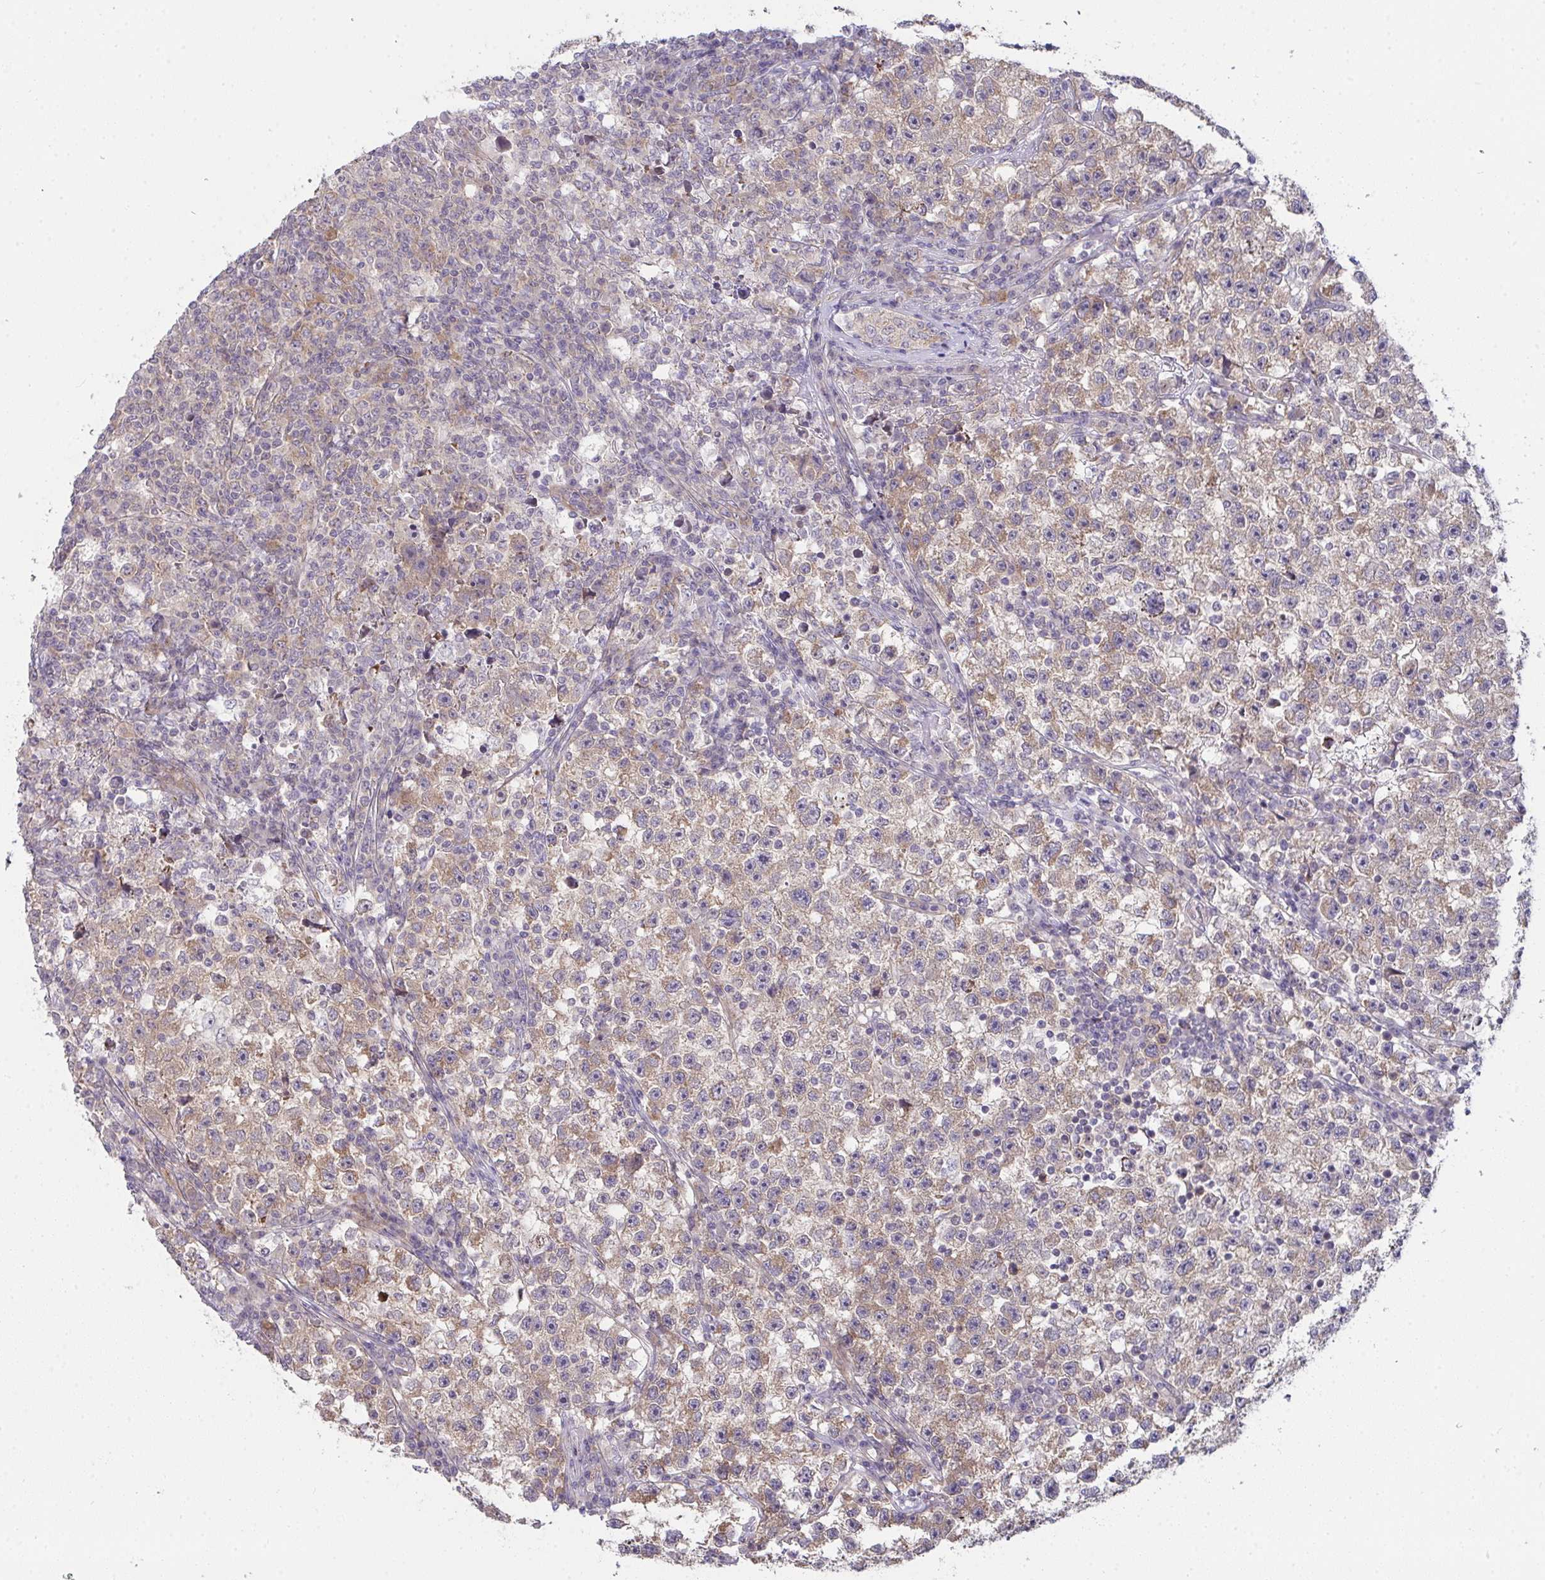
{"staining": {"intensity": "moderate", "quantity": "25%-75%", "location": "cytoplasmic/membranous"}, "tissue": "testis cancer", "cell_type": "Tumor cells", "image_type": "cancer", "snomed": [{"axis": "morphology", "description": "Seminoma, NOS"}, {"axis": "topography", "description": "Testis"}], "caption": "Testis cancer was stained to show a protein in brown. There is medium levels of moderate cytoplasmic/membranous staining in about 25%-75% of tumor cells.", "gene": "CASP9", "patient": {"sex": "male", "age": 22}}